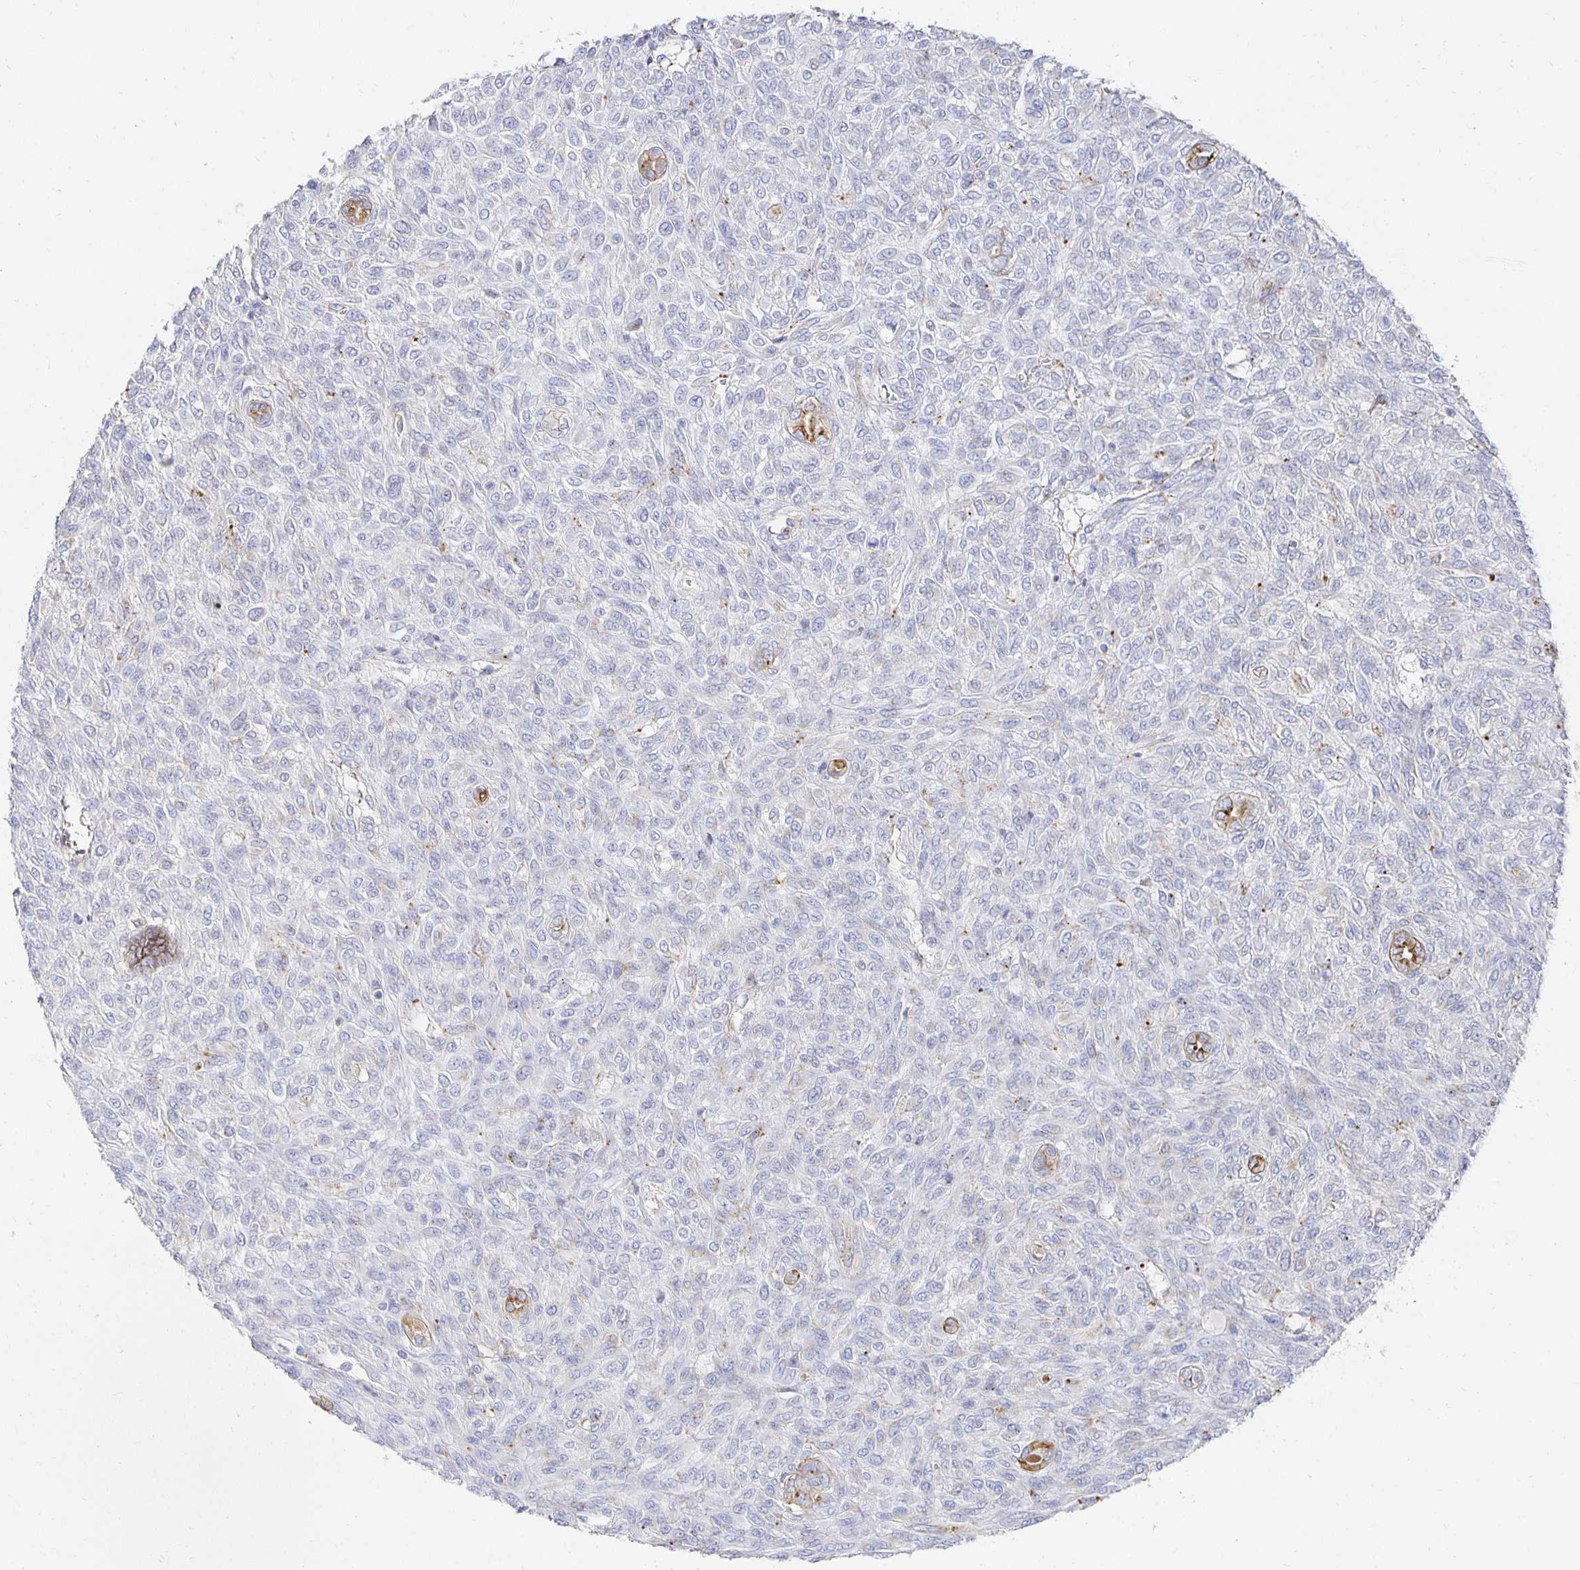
{"staining": {"intensity": "negative", "quantity": "none", "location": "none"}, "tissue": "renal cancer", "cell_type": "Tumor cells", "image_type": "cancer", "snomed": [{"axis": "morphology", "description": "Adenocarcinoma, NOS"}, {"axis": "topography", "description": "Kidney"}], "caption": "This is a histopathology image of immunohistochemistry staining of renal adenocarcinoma, which shows no expression in tumor cells.", "gene": "TAAR1", "patient": {"sex": "male", "age": 58}}